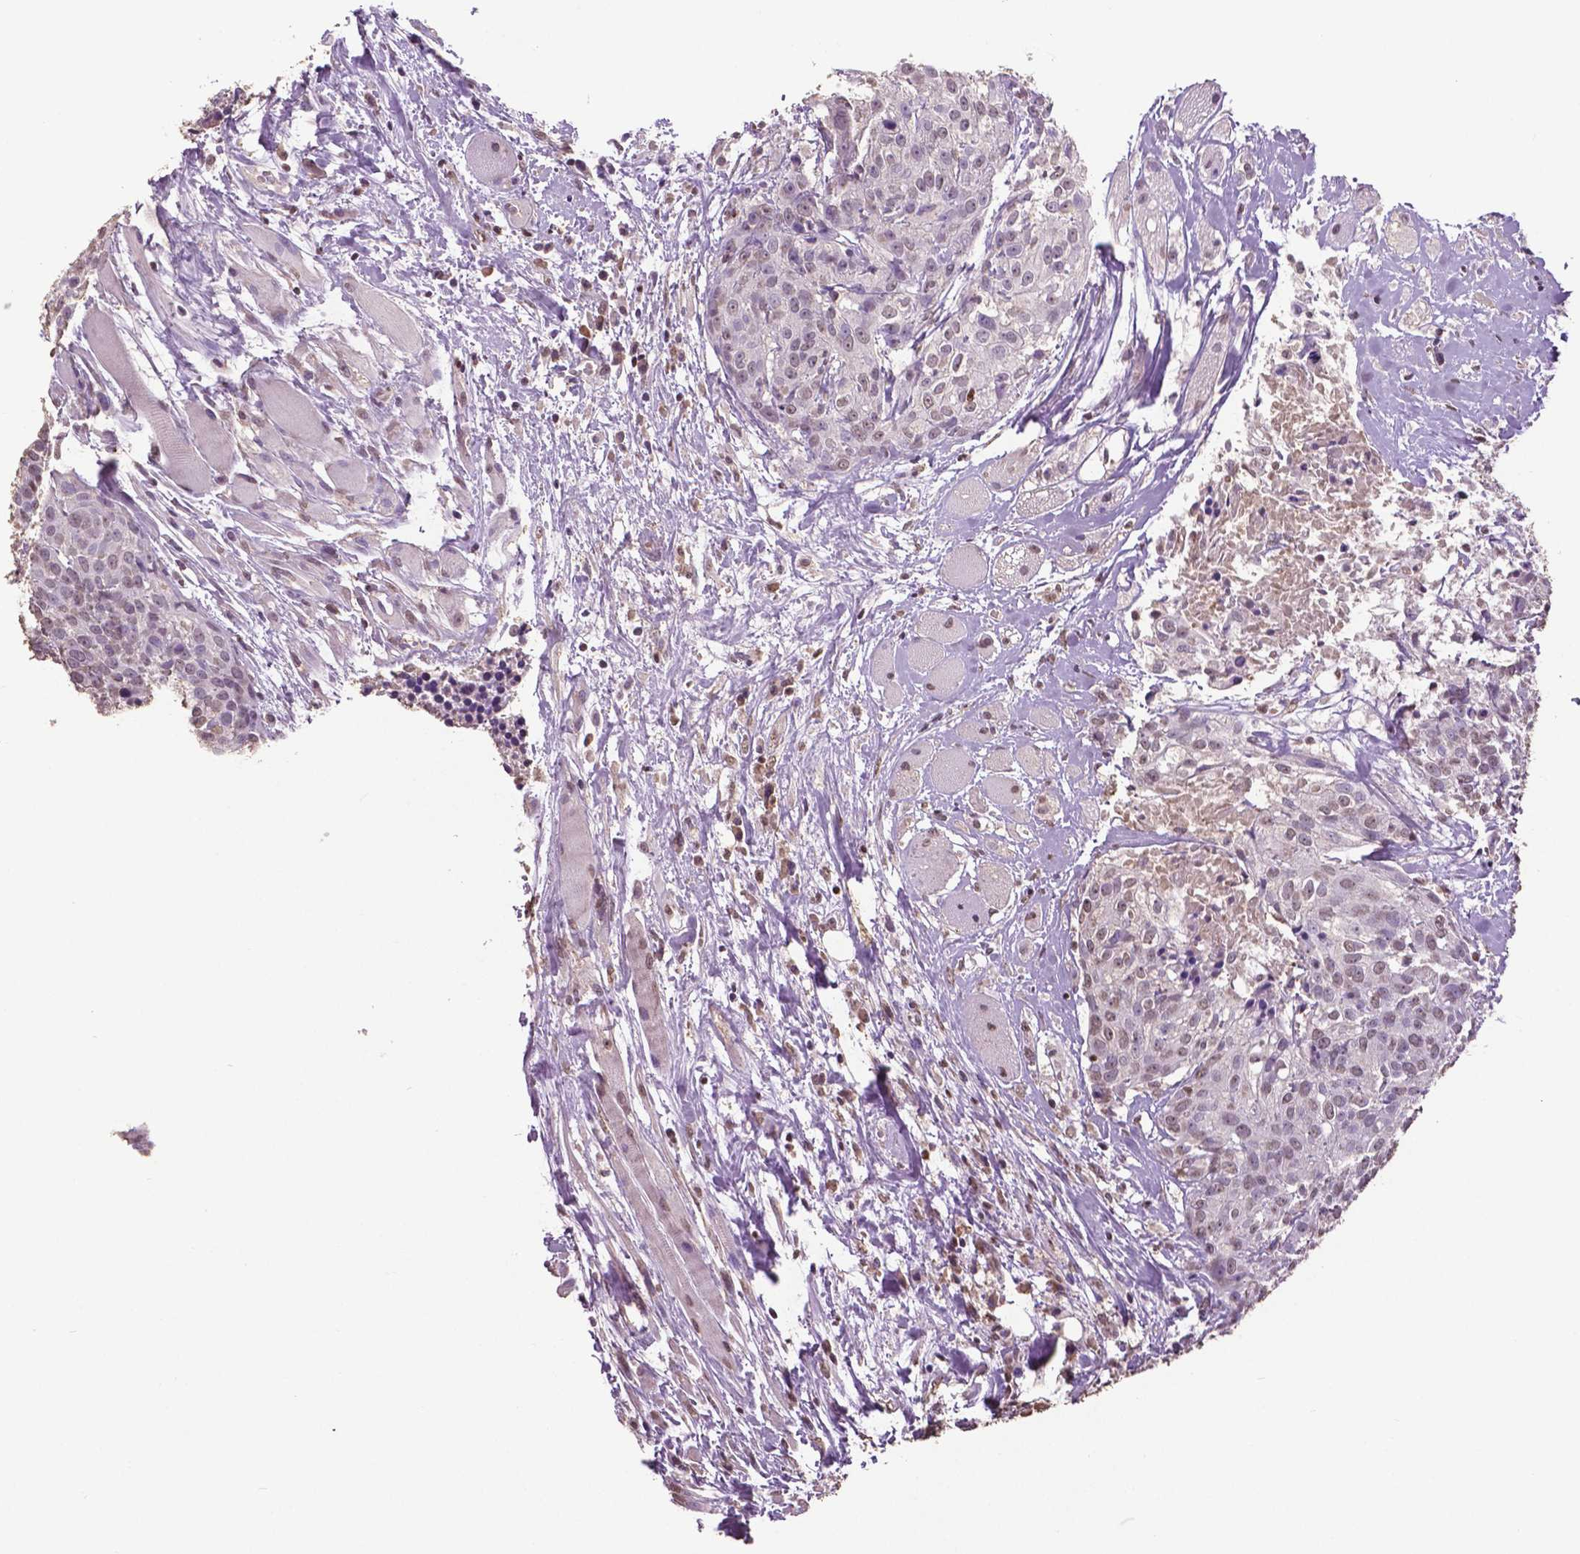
{"staining": {"intensity": "negative", "quantity": "none", "location": "none"}, "tissue": "head and neck cancer", "cell_type": "Tumor cells", "image_type": "cancer", "snomed": [{"axis": "morphology", "description": "Squamous cell carcinoma, NOS"}, {"axis": "topography", "description": "Oral tissue"}, {"axis": "topography", "description": "Head-Neck"}], "caption": "IHC of head and neck cancer (squamous cell carcinoma) exhibits no positivity in tumor cells.", "gene": "RUNX3", "patient": {"sex": "male", "age": 64}}